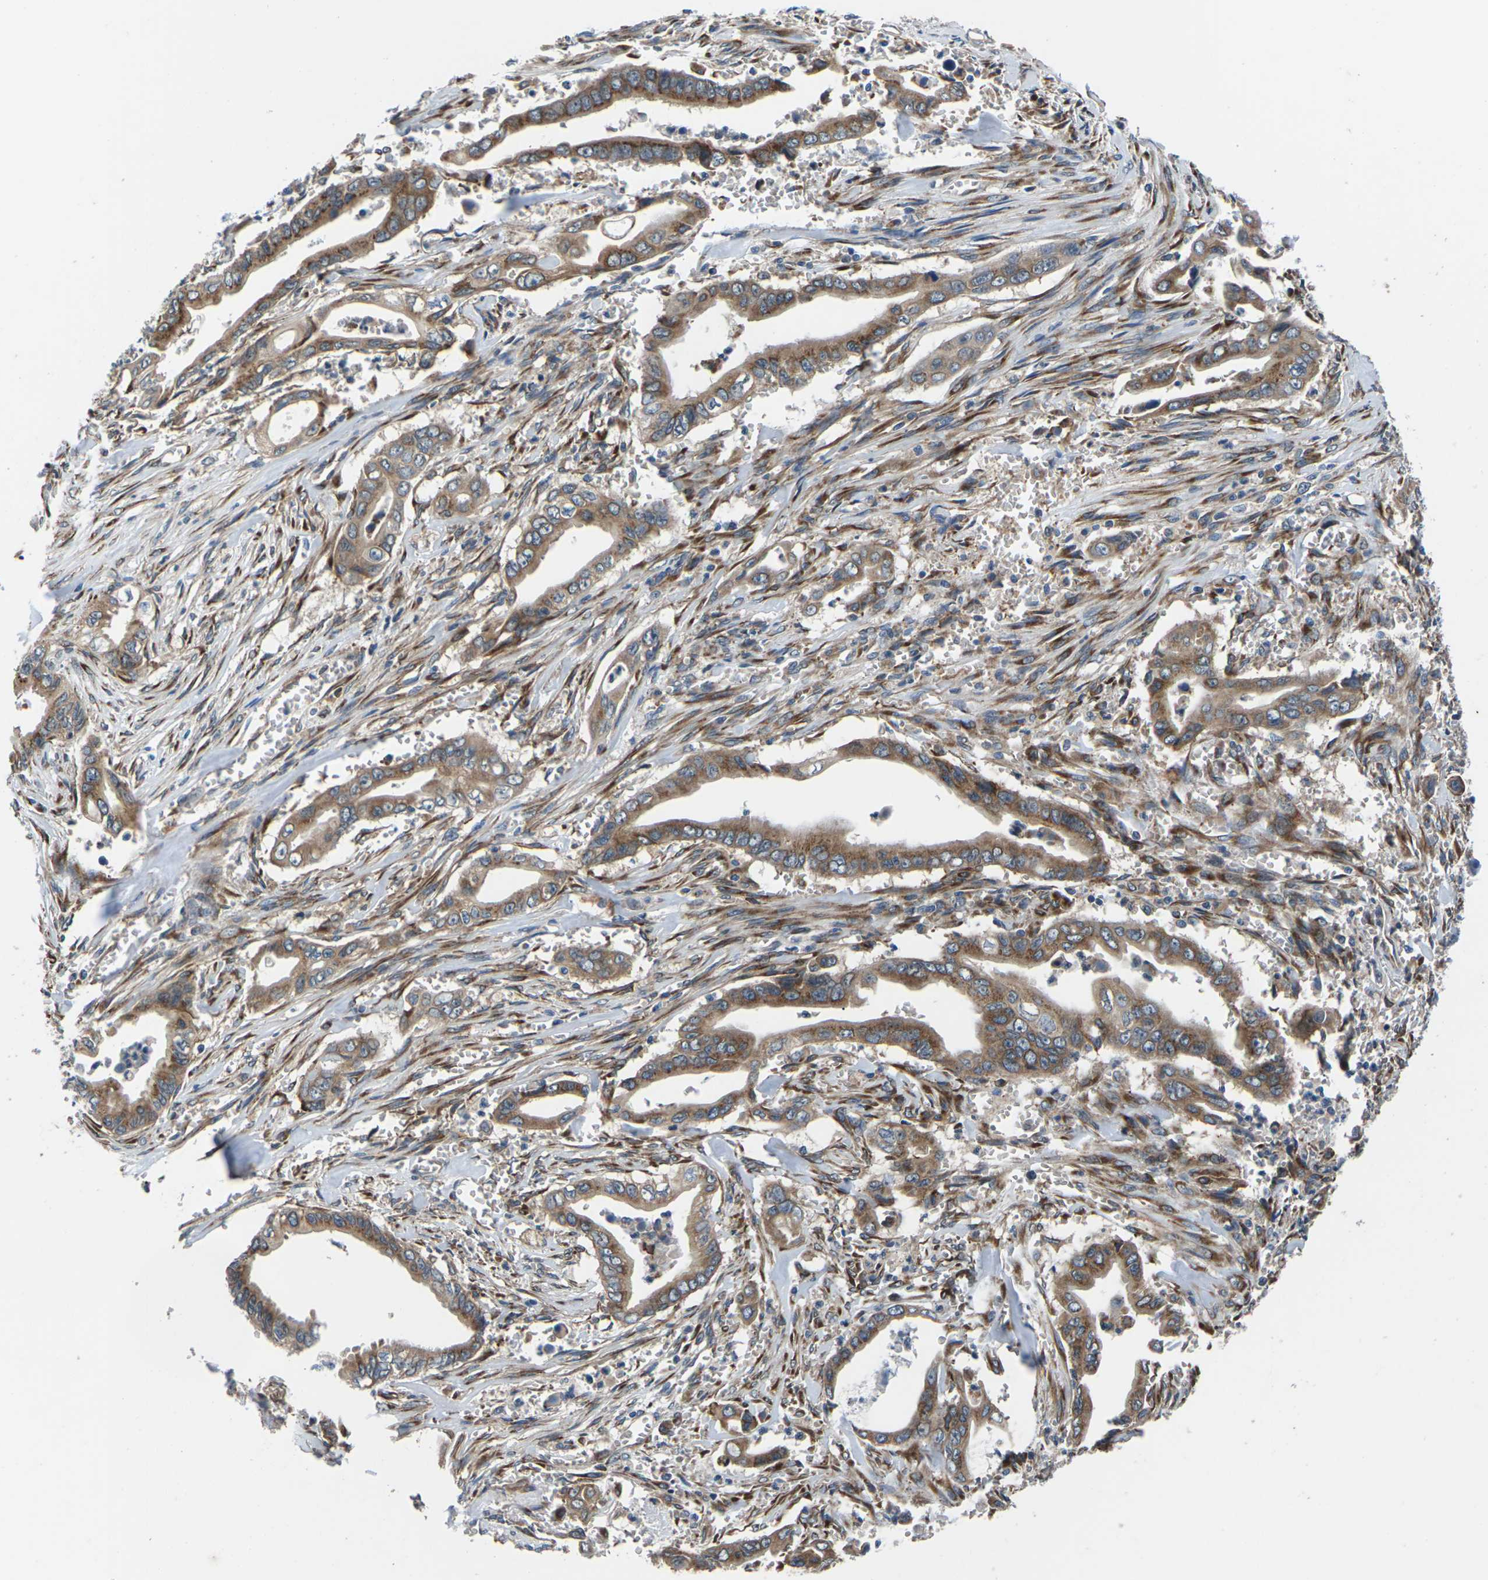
{"staining": {"intensity": "moderate", "quantity": ">75%", "location": "cytoplasmic/membranous"}, "tissue": "pancreatic cancer", "cell_type": "Tumor cells", "image_type": "cancer", "snomed": [{"axis": "morphology", "description": "Adenocarcinoma, NOS"}, {"axis": "topography", "description": "Pancreas"}], "caption": "A brown stain shows moderate cytoplasmic/membranous staining of a protein in adenocarcinoma (pancreatic) tumor cells.", "gene": "GABRP", "patient": {"sex": "male", "age": 59}}